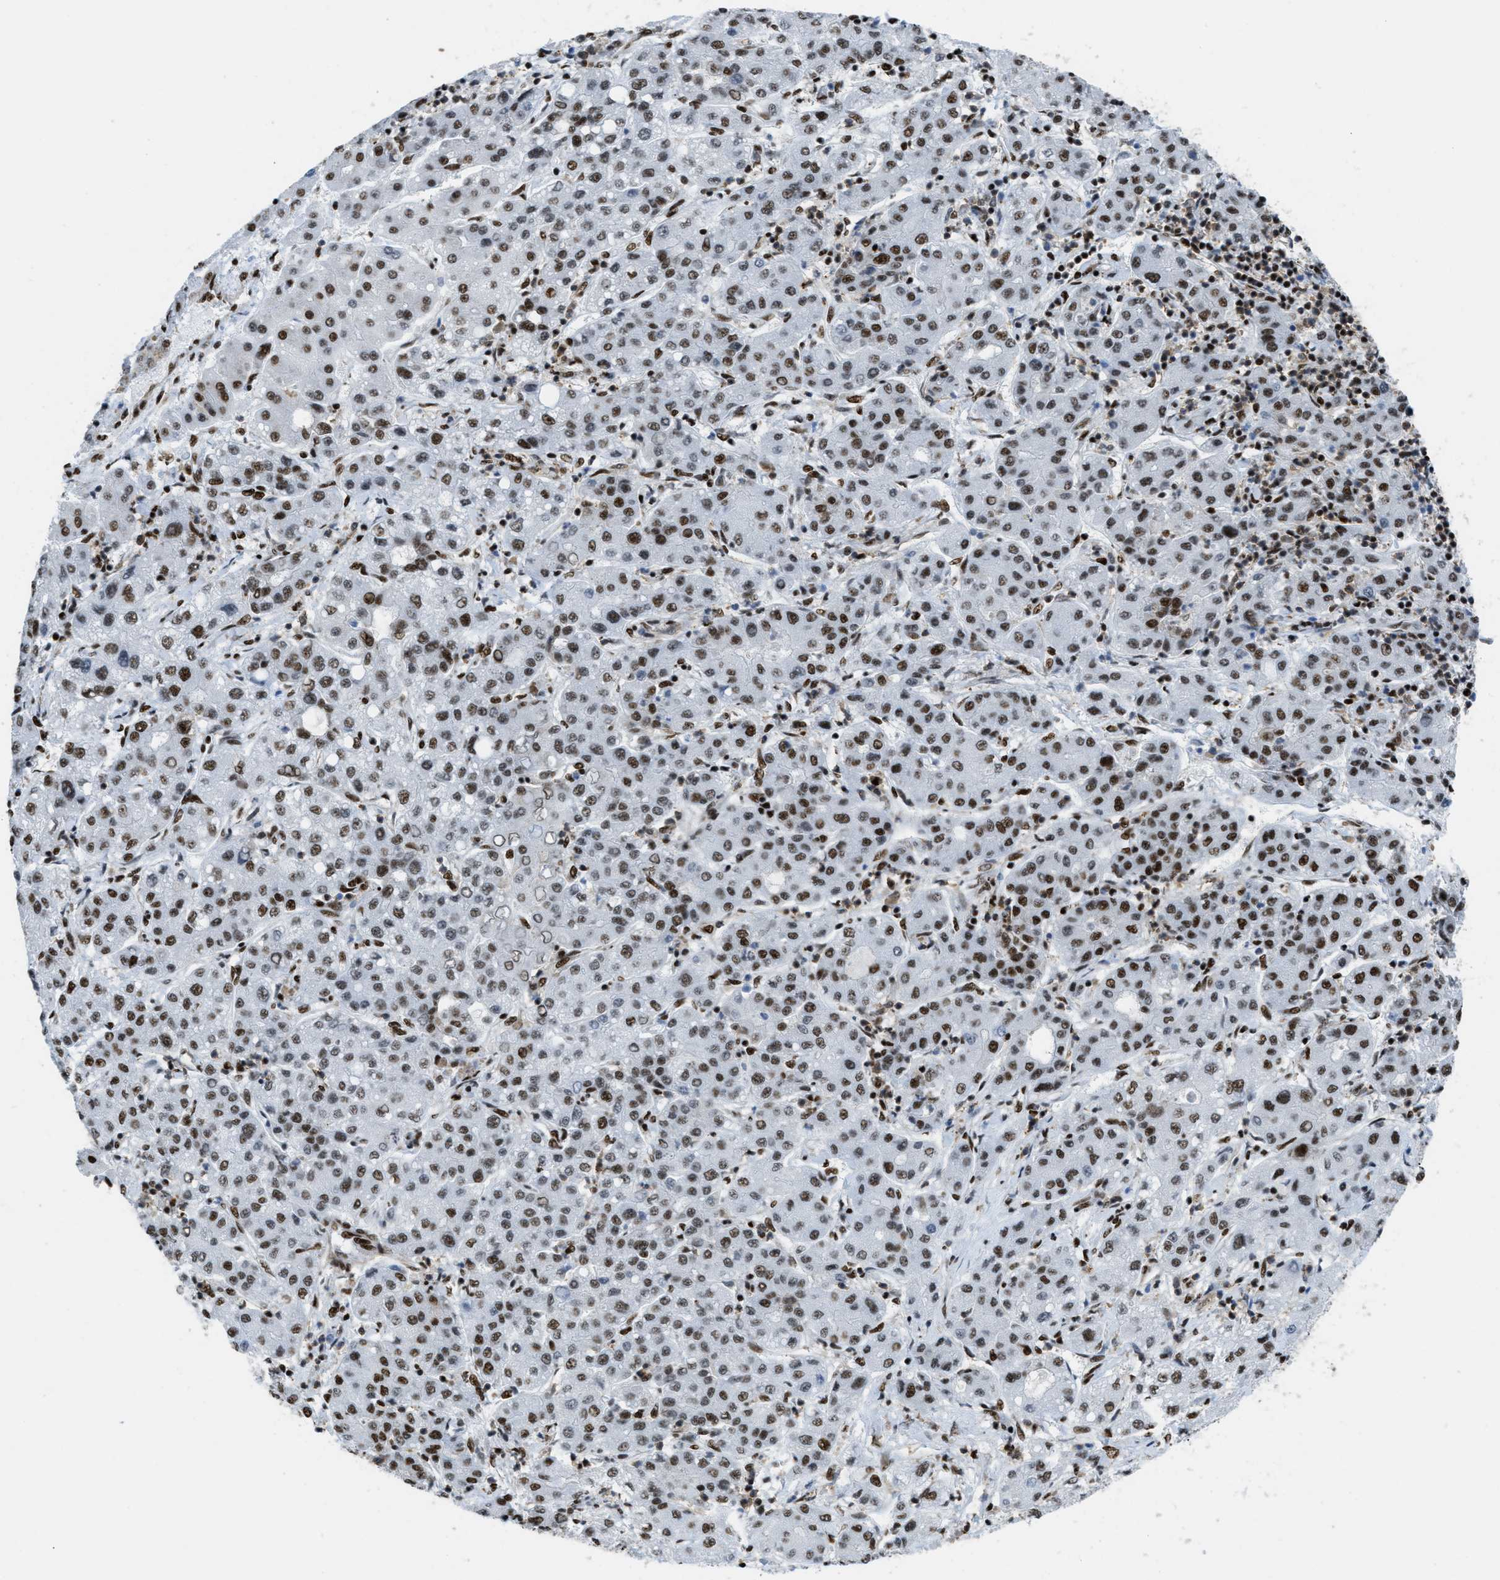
{"staining": {"intensity": "moderate", "quantity": ">75%", "location": "nuclear"}, "tissue": "liver cancer", "cell_type": "Tumor cells", "image_type": "cancer", "snomed": [{"axis": "morphology", "description": "Carcinoma, Hepatocellular, NOS"}, {"axis": "topography", "description": "Liver"}], "caption": "Hepatocellular carcinoma (liver) tissue shows moderate nuclear positivity in approximately >75% of tumor cells, visualized by immunohistochemistry.", "gene": "ZNF207", "patient": {"sex": "male", "age": 65}}